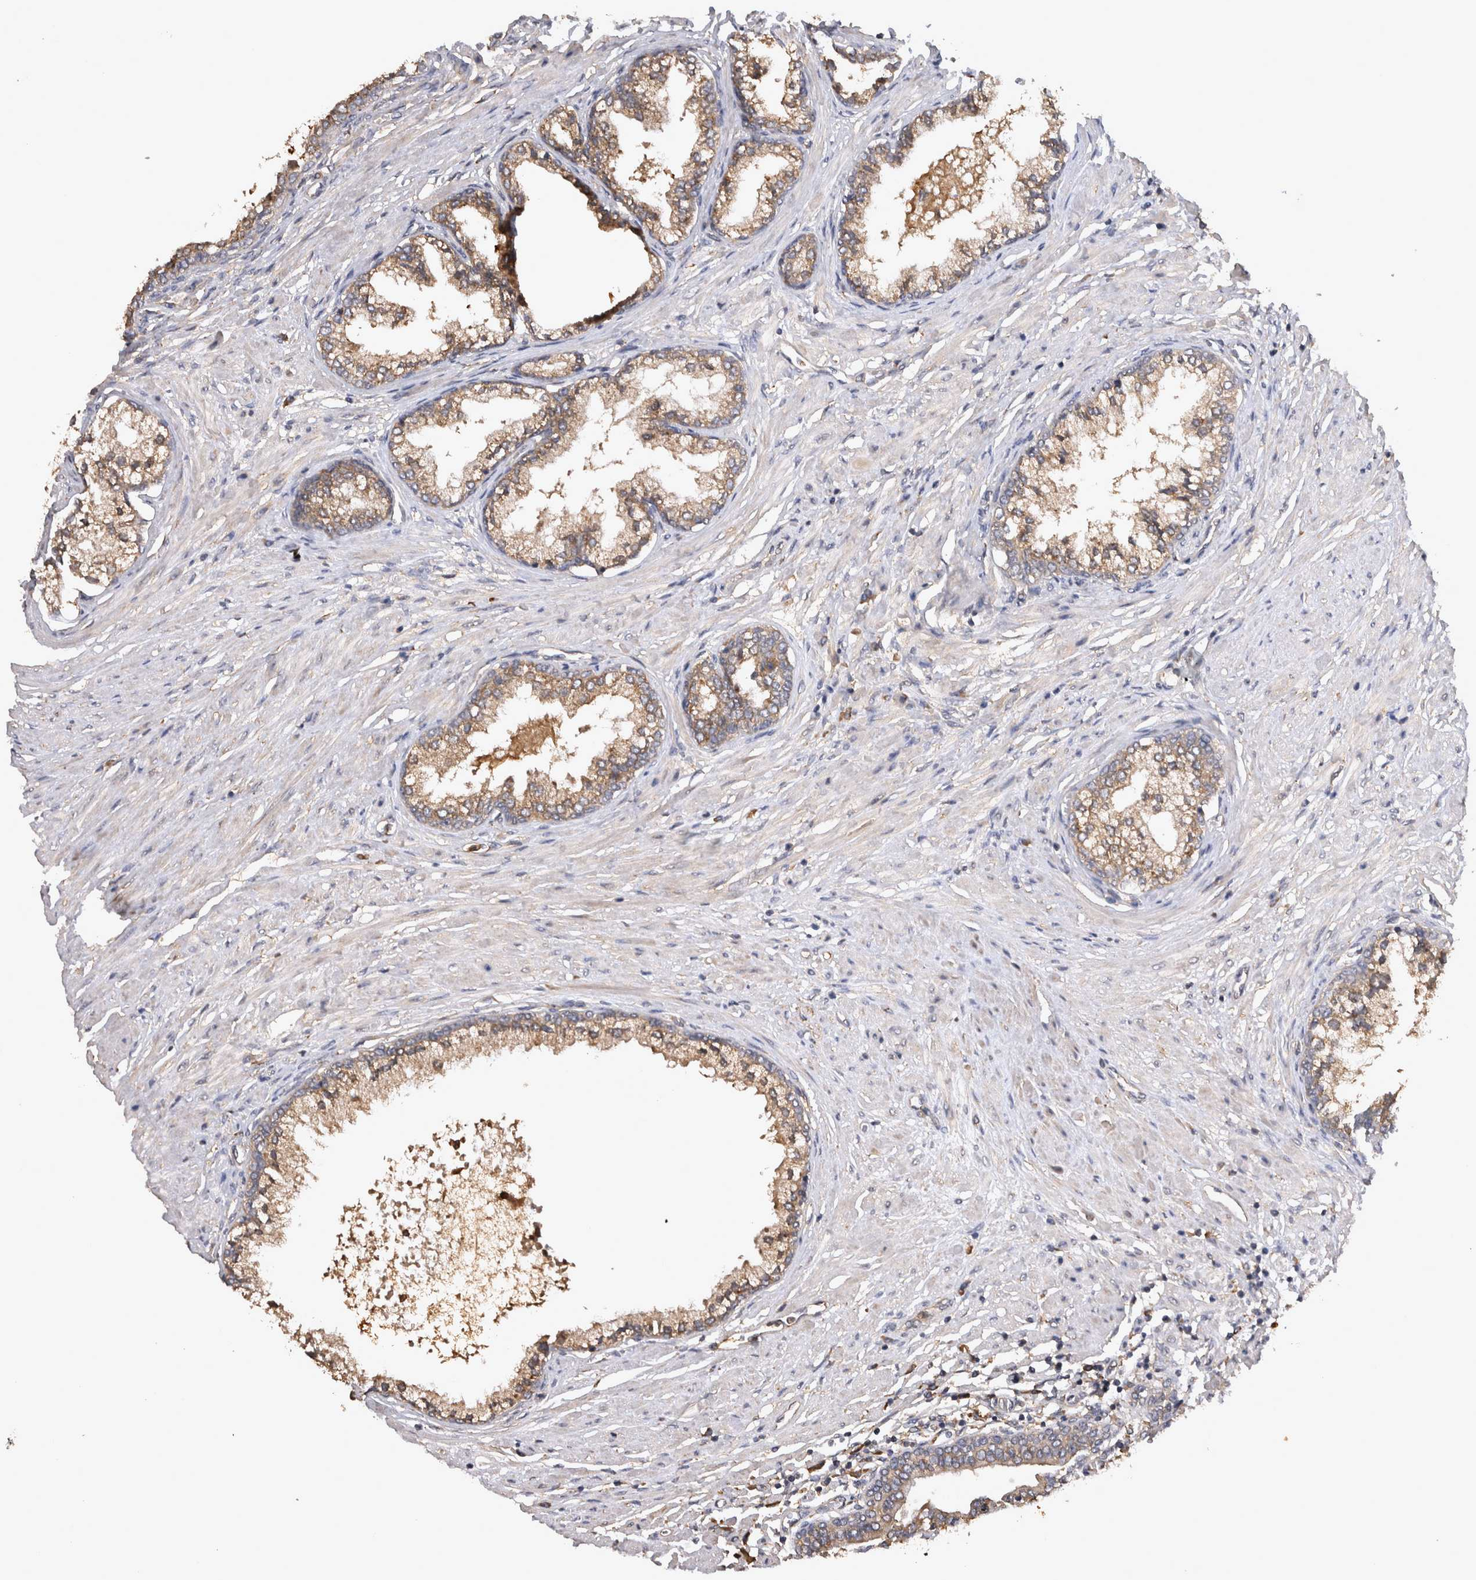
{"staining": {"intensity": "weak", "quantity": ">75%", "location": "cytoplasmic/membranous"}, "tissue": "prostate cancer", "cell_type": "Tumor cells", "image_type": "cancer", "snomed": [{"axis": "morphology", "description": "Adenocarcinoma, High grade"}, {"axis": "topography", "description": "Prostate"}], "caption": "This histopathology image demonstrates prostate cancer stained with immunohistochemistry (IHC) to label a protein in brown. The cytoplasmic/membranous of tumor cells show weak positivity for the protein. Nuclei are counter-stained blue.", "gene": "TMED7", "patient": {"sex": "male", "age": 61}}